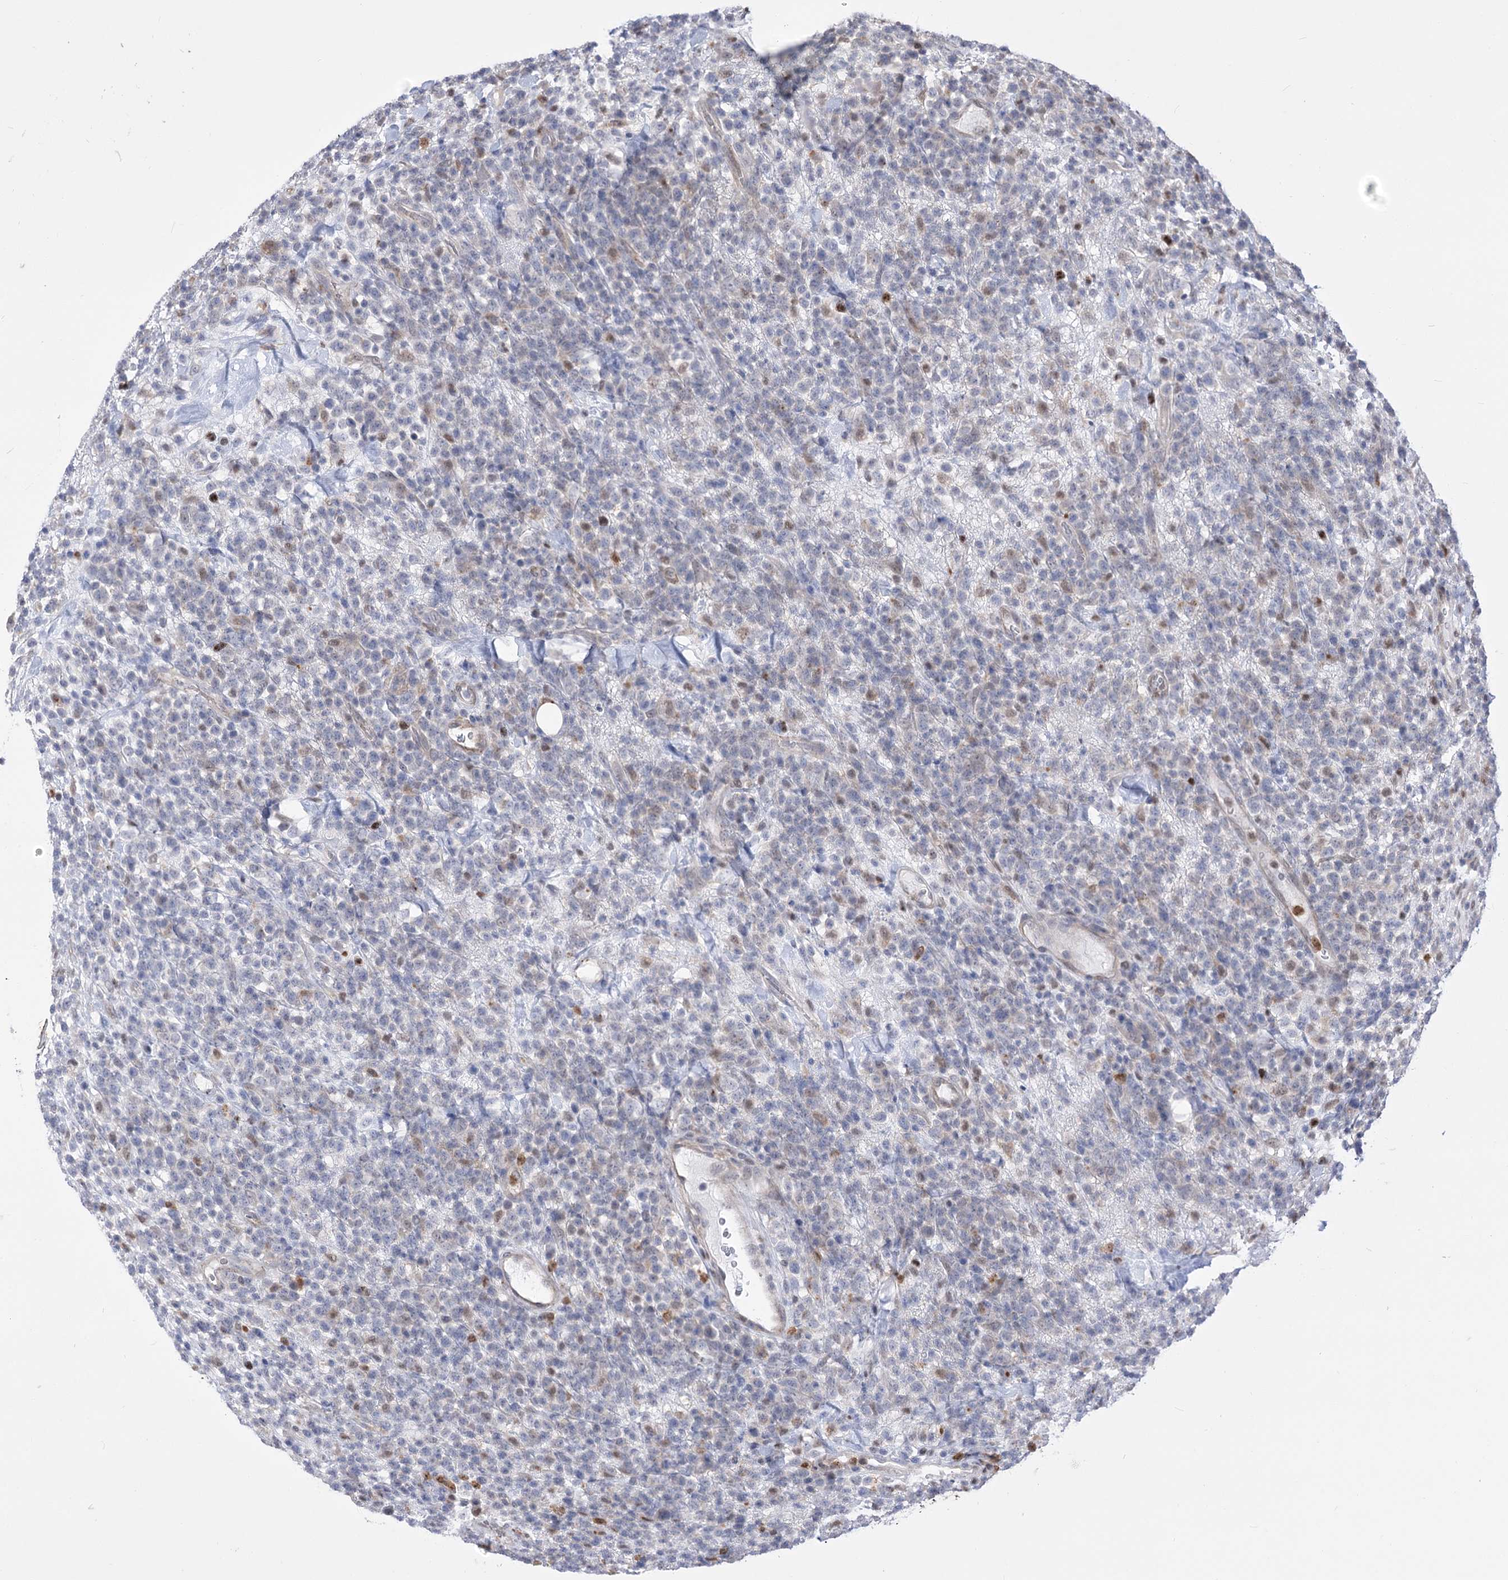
{"staining": {"intensity": "negative", "quantity": "none", "location": "none"}, "tissue": "lymphoma", "cell_type": "Tumor cells", "image_type": "cancer", "snomed": [{"axis": "morphology", "description": "Malignant lymphoma, non-Hodgkin's type, High grade"}, {"axis": "topography", "description": "Colon"}], "caption": "An immunohistochemistry (IHC) photomicrograph of lymphoma is shown. There is no staining in tumor cells of lymphoma.", "gene": "SIAE", "patient": {"sex": "female", "age": 53}}